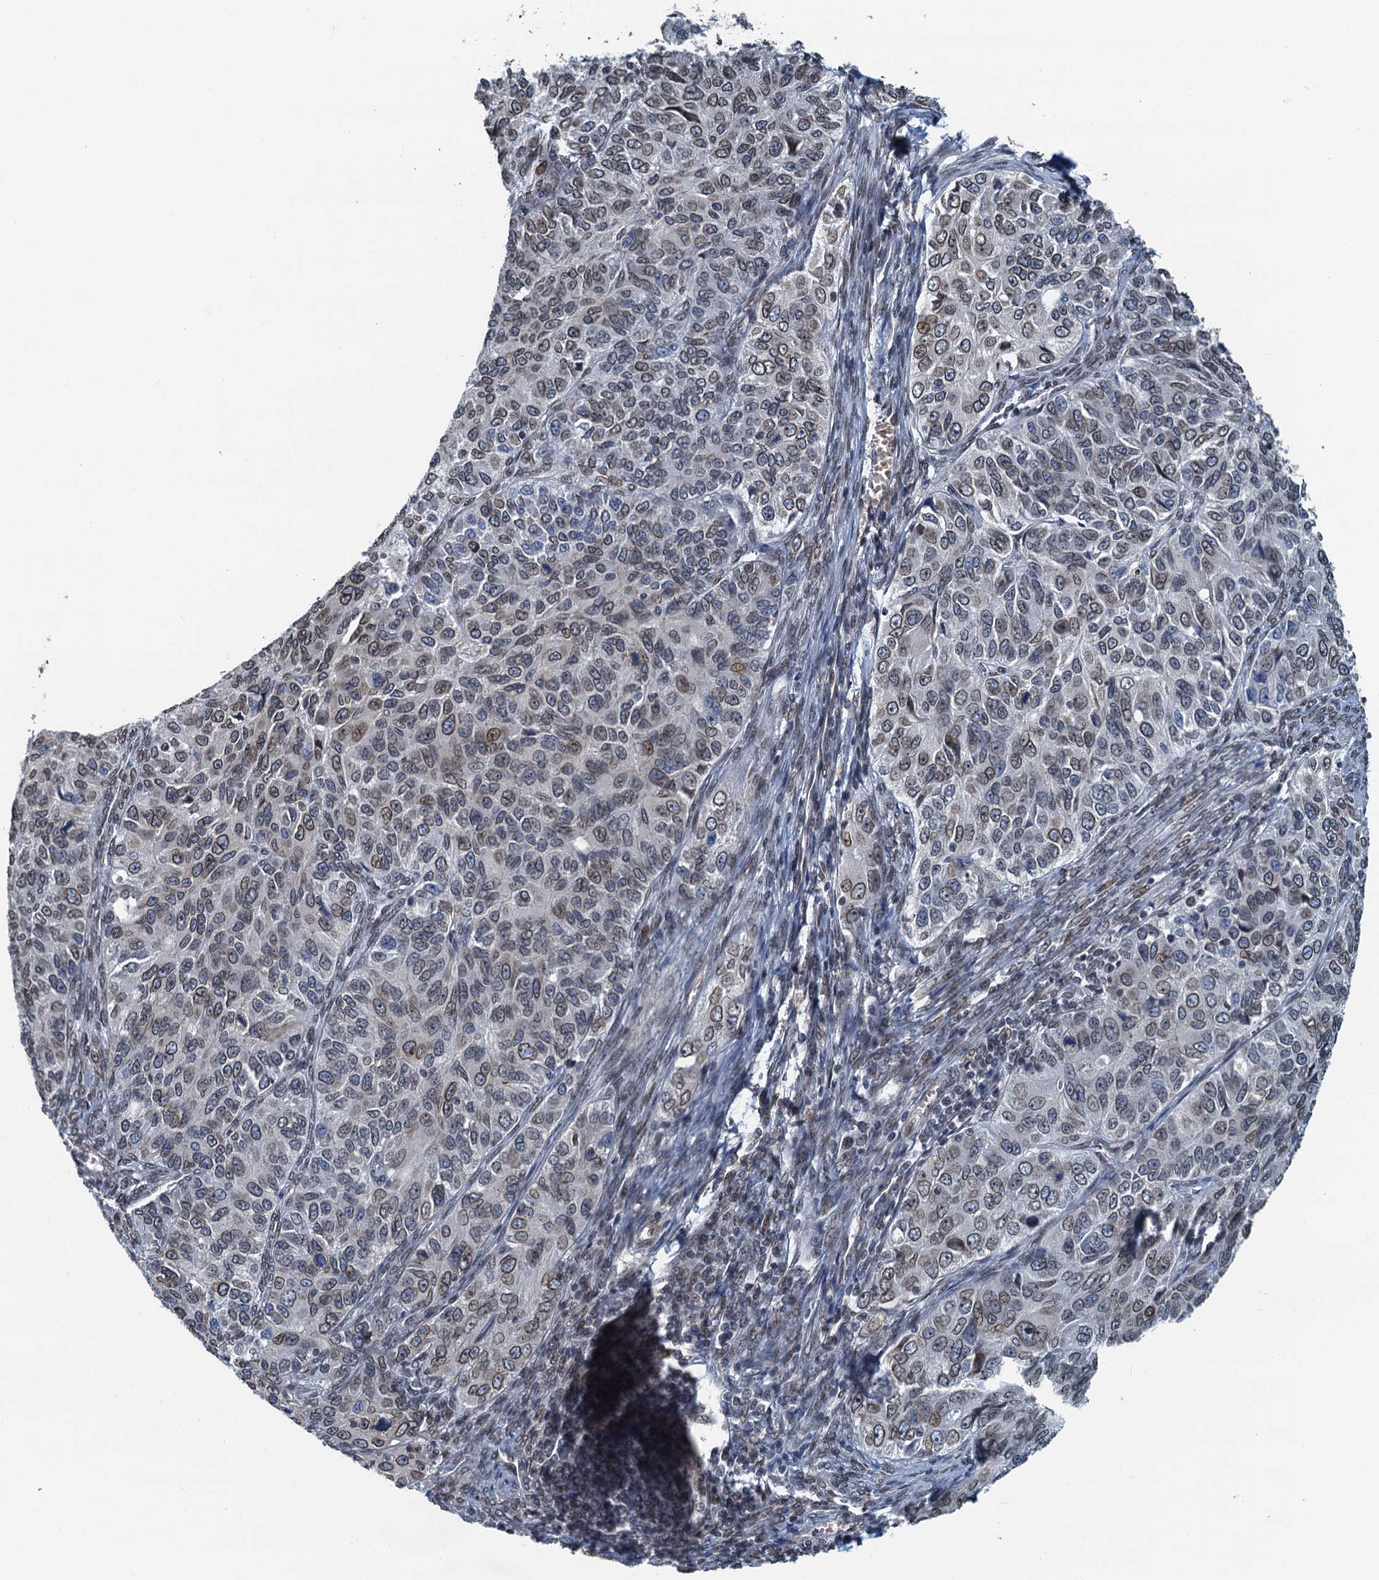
{"staining": {"intensity": "weak", "quantity": ">75%", "location": "cytoplasmic/membranous,nuclear"}, "tissue": "ovarian cancer", "cell_type": "Tumor cells", "image_type": "cancer", "snomed": [{"axis": "morphology", "description": "Carcinoma, endometroid"}, {"axis": "topography", "description": "Ovary"}], "caption": "Protein staining shows weak cytoplasmic/membranous and nuclear positivity in approximately >75% of tumor cells in endometroid carcinoma (ovarian).", "gene": "CCDC34", "patient": {"sex": "female", "age": 51}}